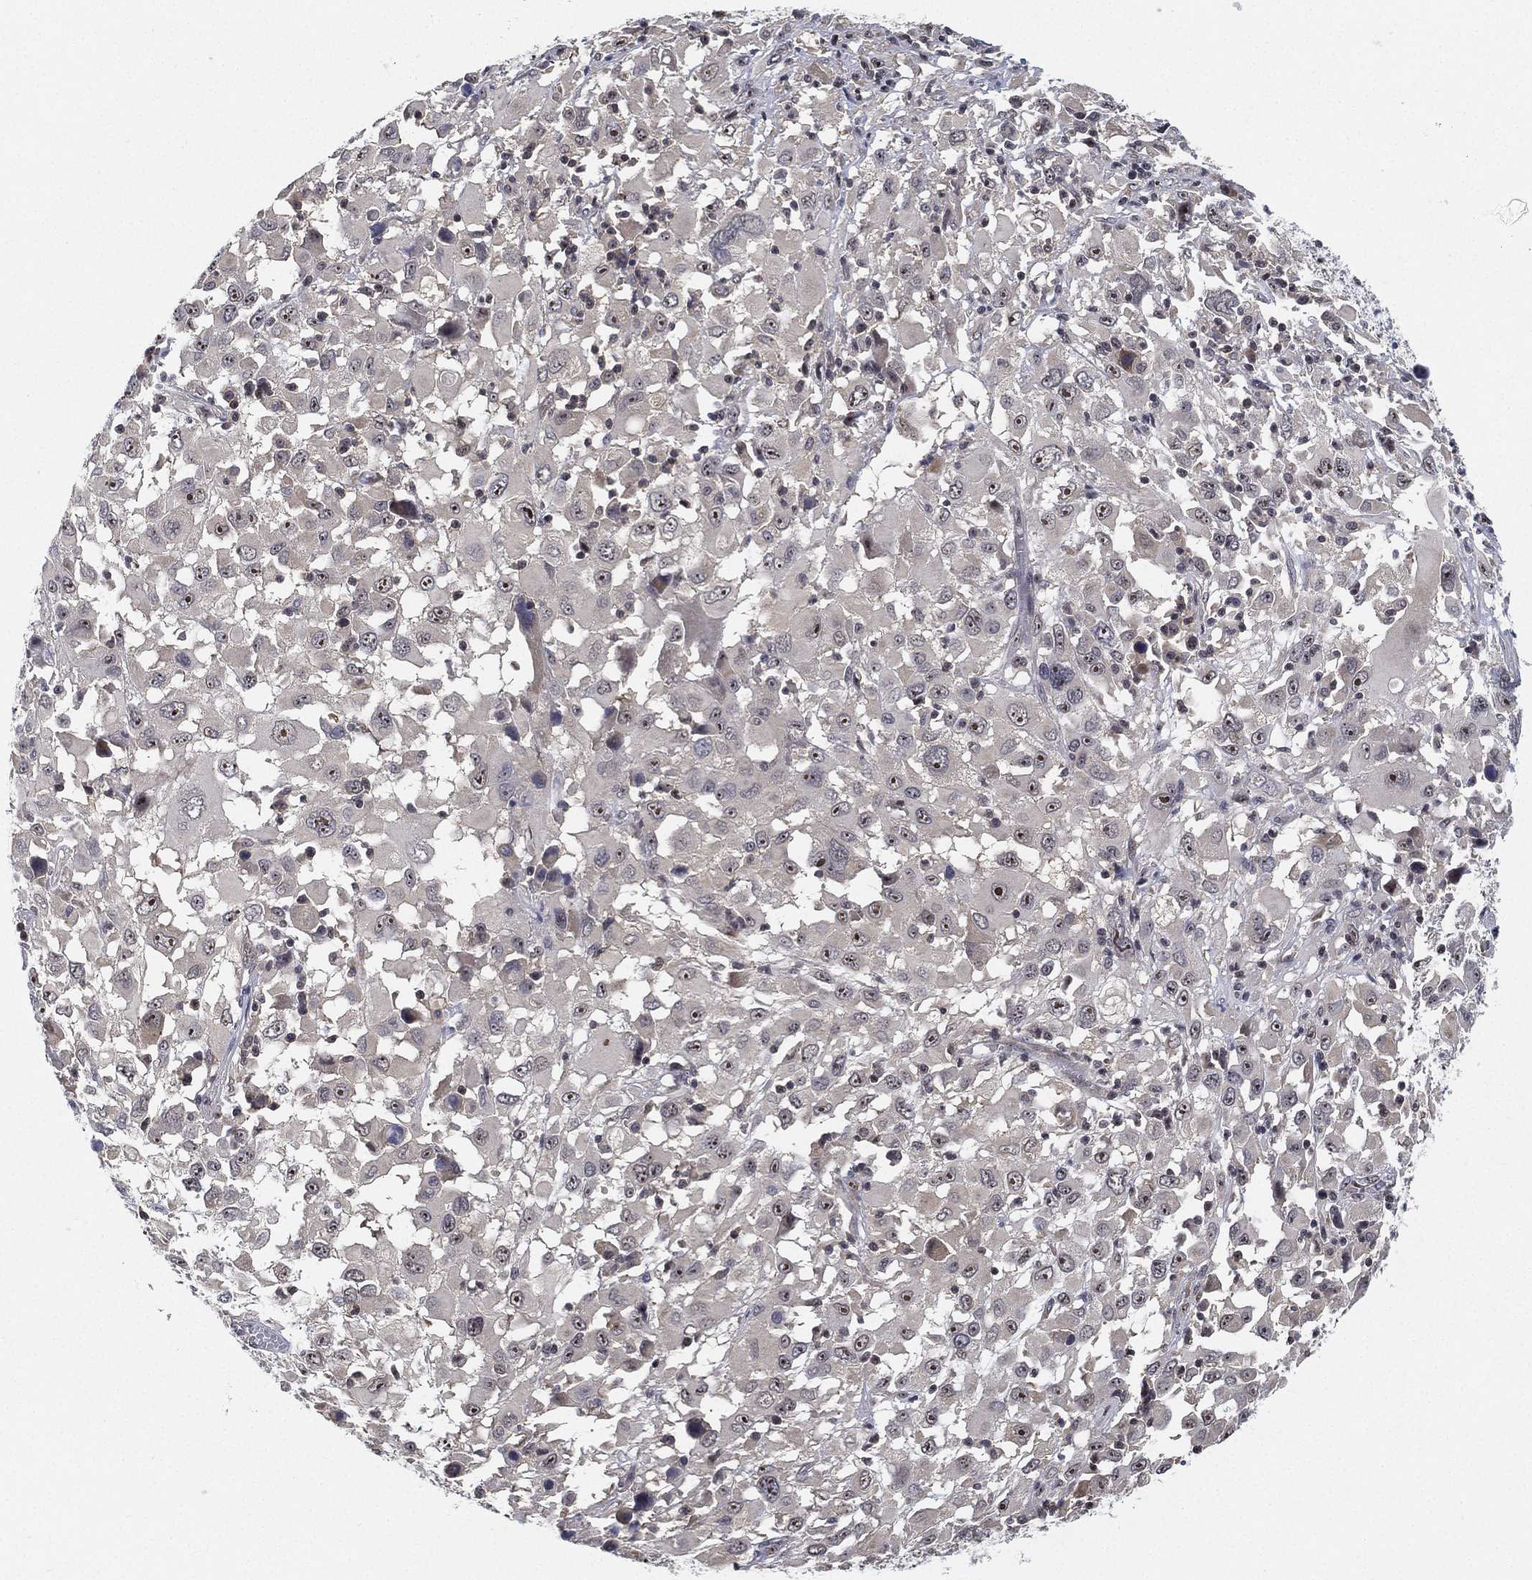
{"staining": {"intensity": "strong", "quantity": ">75%", "location": "nuclear"}, "tissue": "melanoma", "cell_type": "Tumor cells", "image_type": "cancer", "snomed": [{"axis": "morphology", "description": "Malignant melanoma, Metastatic site"}, {"axis": "topography", "description": "Soft tissue"}], "caption": "Strong nuclear positivity is present in approximately >75% of tumor cells in malignant melanoma (metastatic site).", "gene": "PPP1R16B", "patient": {"sex": "male", "age": 50}}